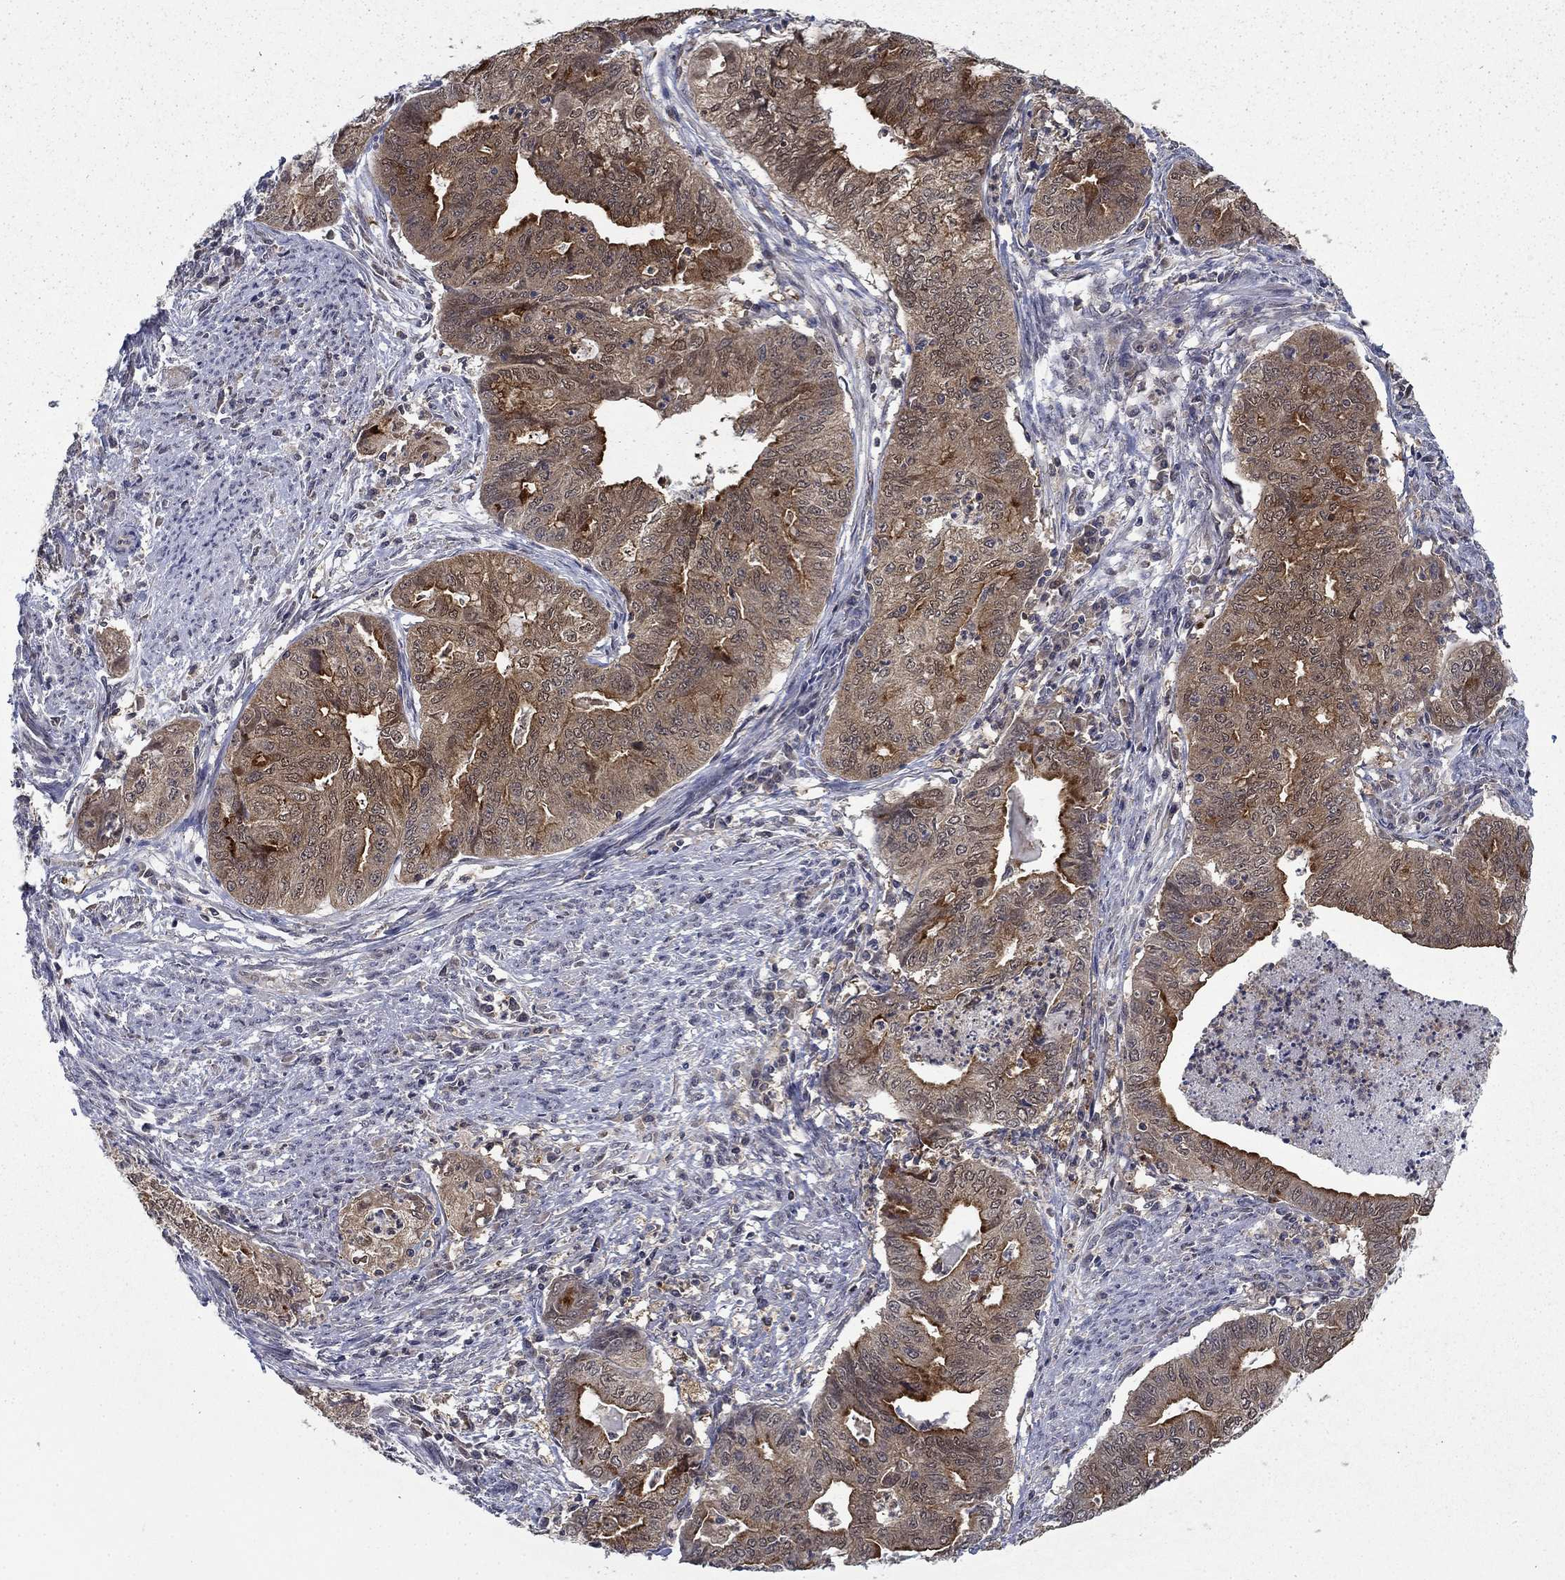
{"staining": {"intensity": "moderate", "quantity": "25%-75%", "location": "cytoplasmic/membranous"}, "tissue": "endometrial cancer", "cell_type": "Tumor cells", "image_type": "cancer", "snomed": [{"axis": "morphology", "description": "Adenocarcinoma, NOS"}, {"axis": "topography", "description": "Endometrium"}], "caption": "Endometrial cancer stained with a brown dye exhibits moderate cytoplasmic/membranous positive staining in about 25%-75% of tumor cells.", "gene": "NIT2", "patient": {"sex": "female", "age": 79}}